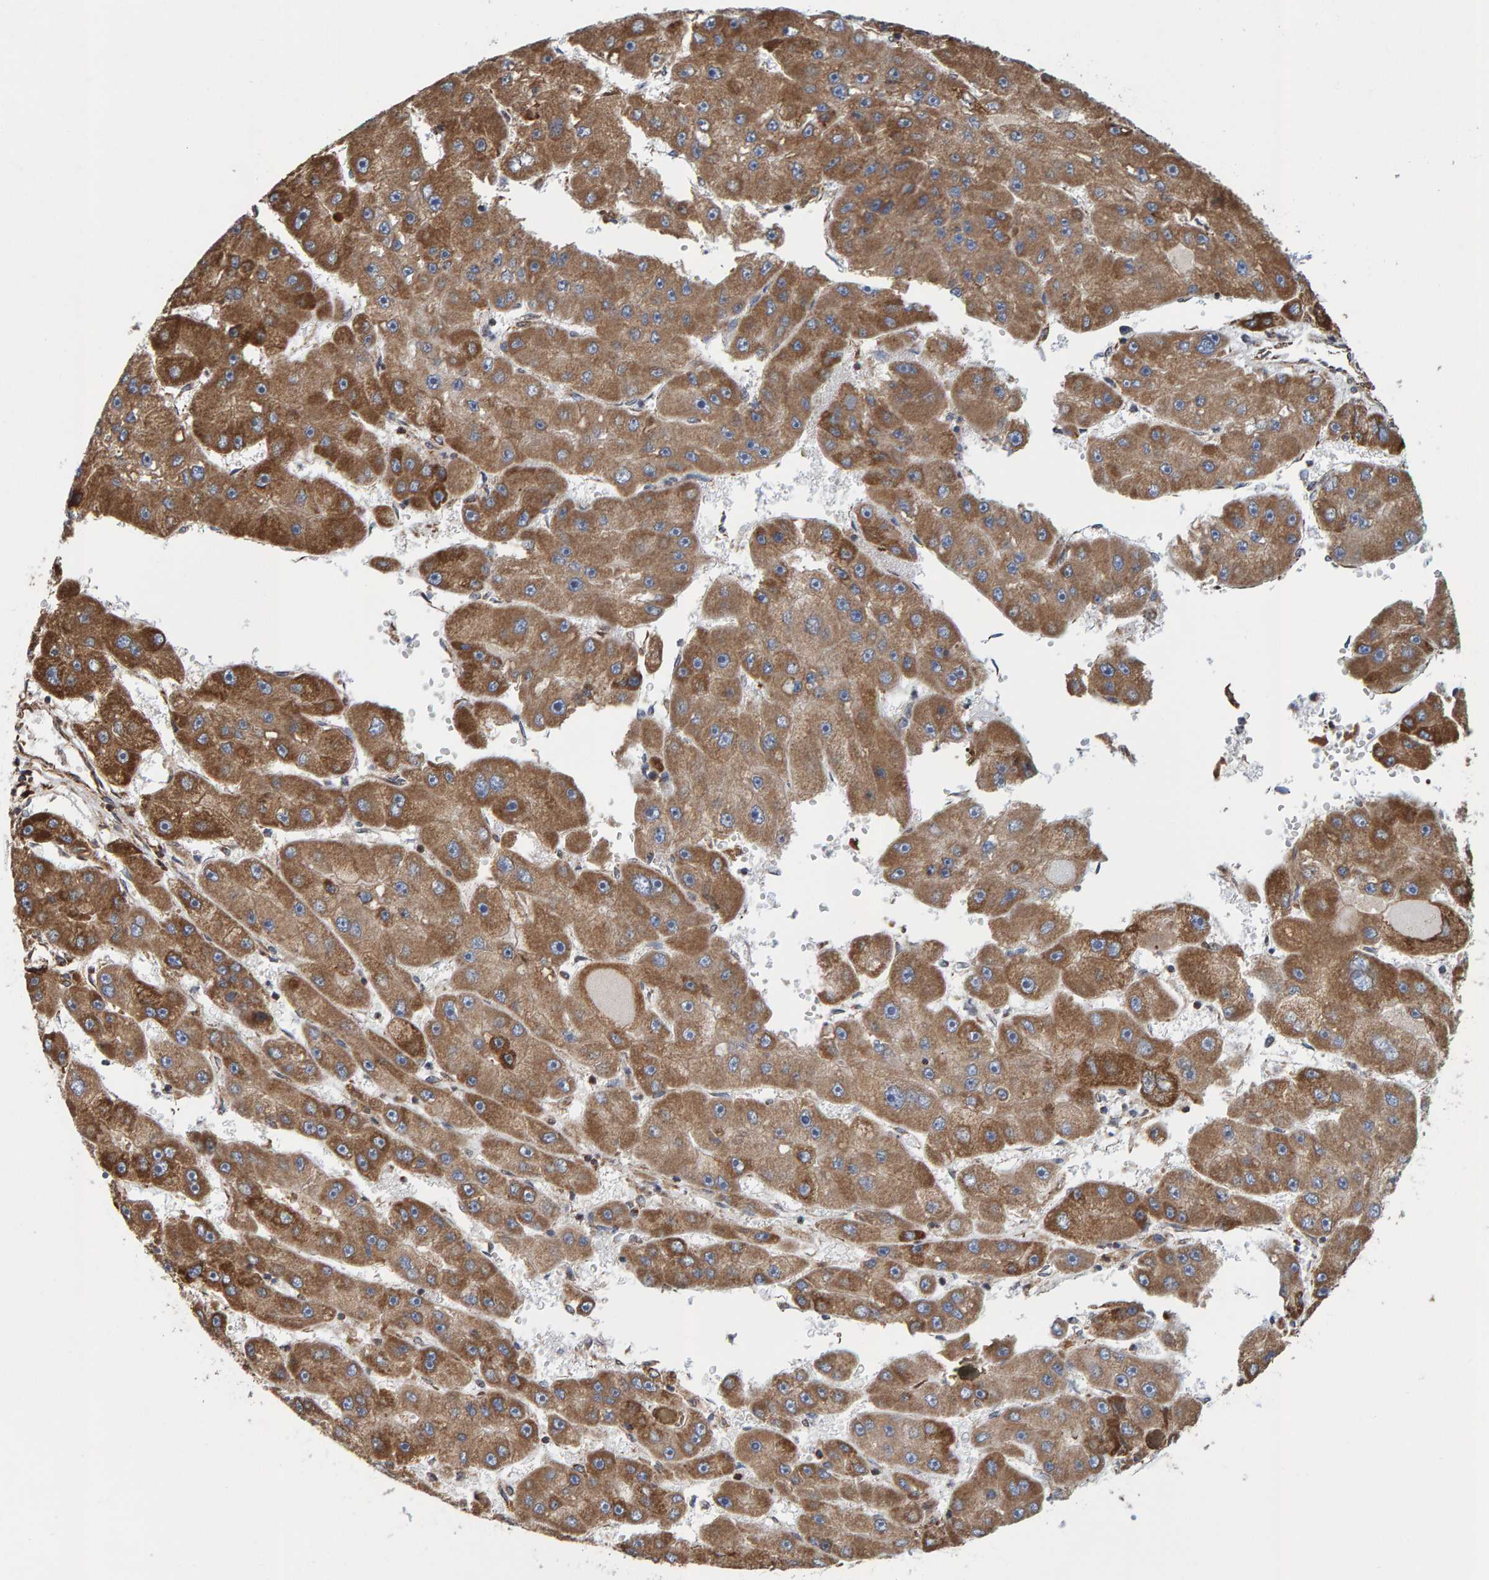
{"staining": {"intensity": "moderate", "quantity": ">75%", "location": "cytoplasmic/membranous"}, "tissue": "liver cancer", "cell_type": "Tumor cells", "image_type": "cancer", "snomed": [{"axis": "morphology", "description": "Carcinoma, Hepatocellular, NOS"}, {"axis": "topography", "description": "Liver"}], "caption": "A medium amount of moderate cytoplasmic/membranous expression is present in approximately >75% of tumor cells in liver cancer (hepatocellular carcinoma) tissue.", "gene": "MRPL45", "patient": {"sex": "female", "age": 61}}